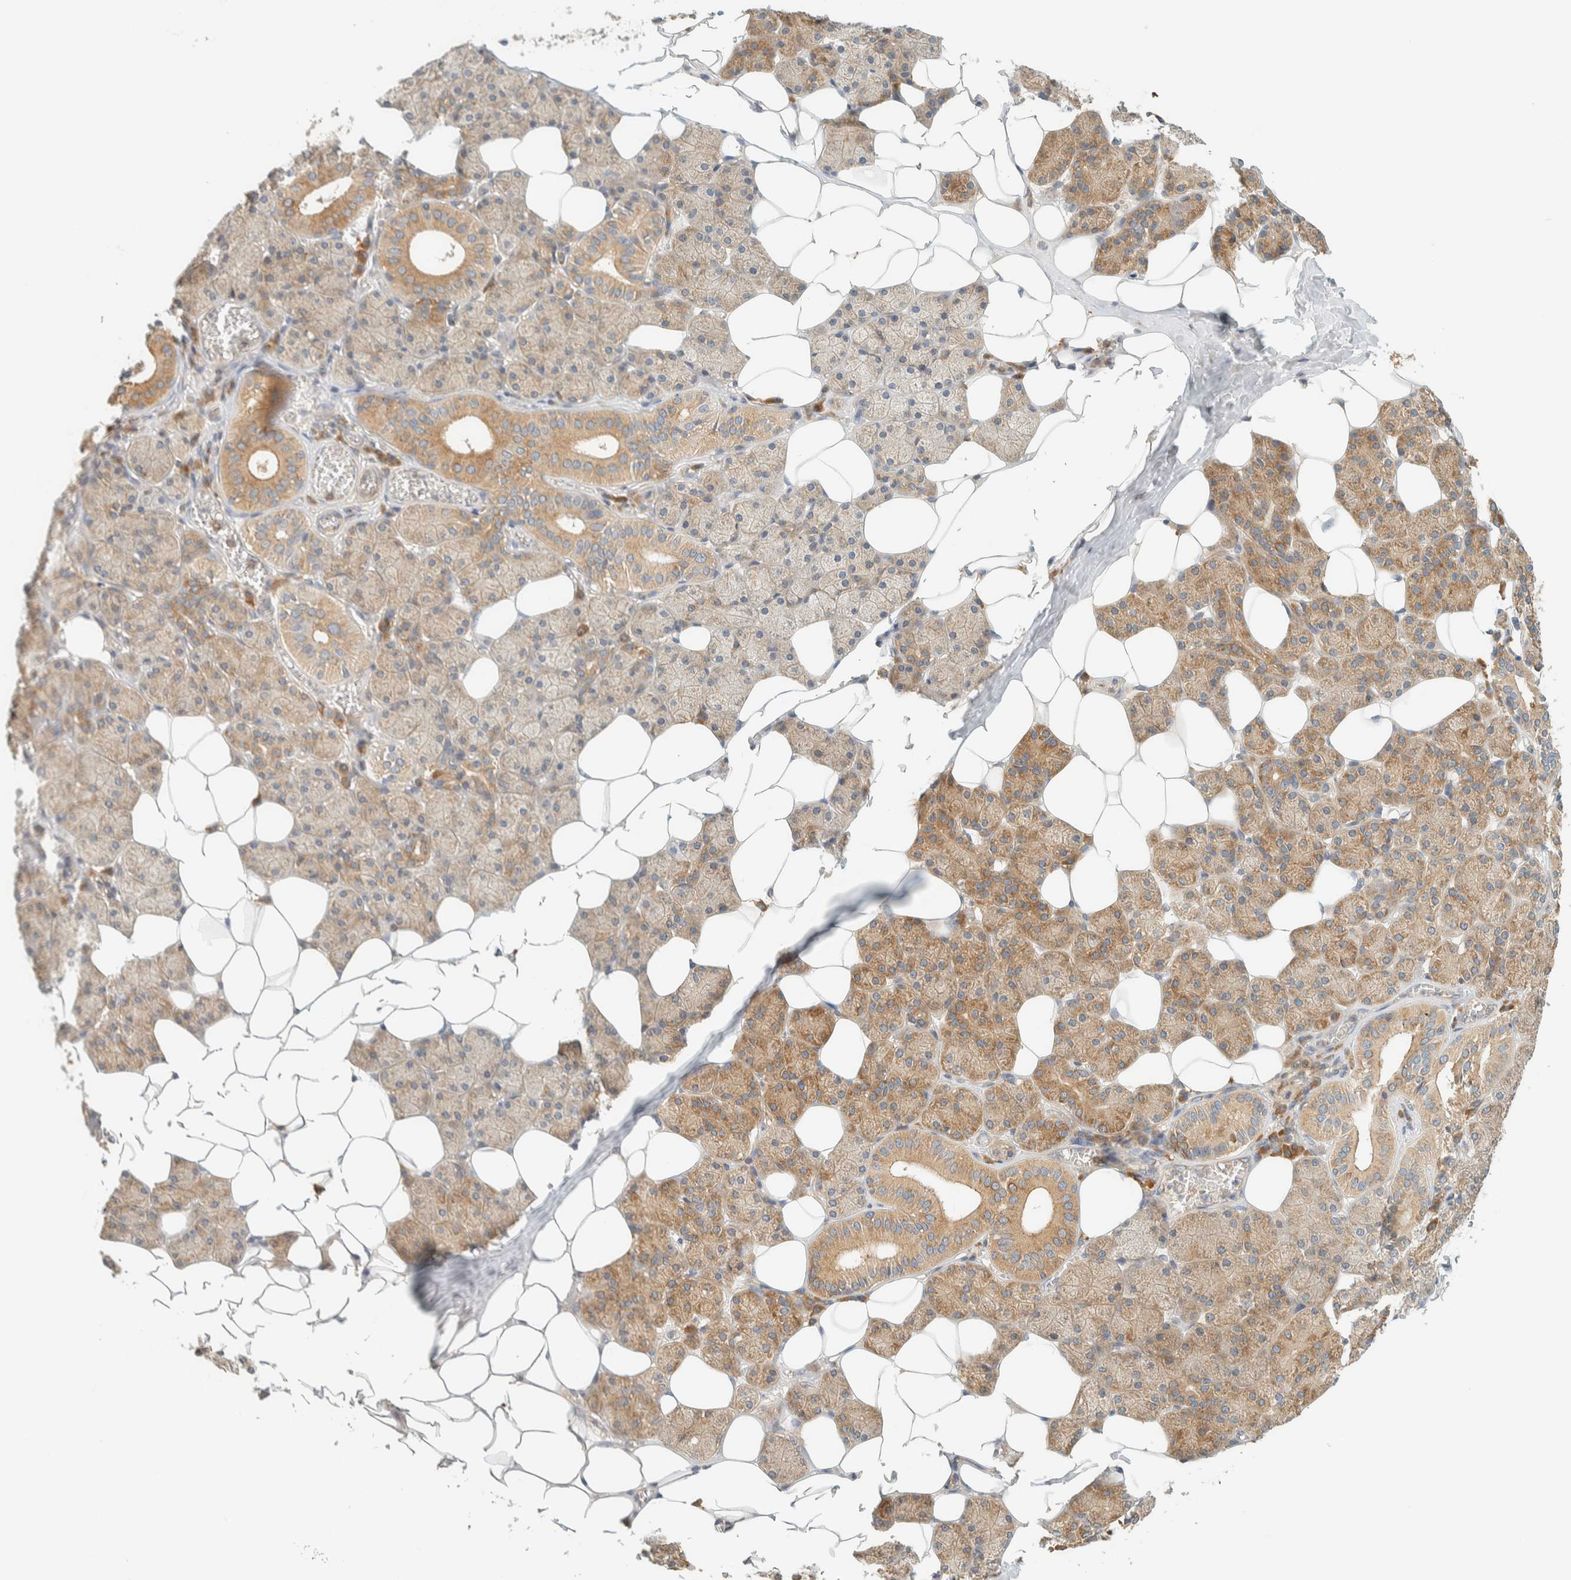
{"staining": {"intensity": "moderate", "quantity": "25%-75%", "location": "cytoplasmic/membranous"}, "tissue": "salivary gland", "cell_type": "Glandular cells", "image_type": "normal", "snomed": [{"axis": "morphology", "description": "Normal tissue, NOS"}, {"axis": "topography", "description": "Salivary gland"}], "caption": "Benign salivary gland exhibits moderate cytoplasmic/membranous staining in about 25%-75% of glandular cells, visualized by immunohistochemistry.", "gene": "ARFGEF1", "patient": {"sex": "female", "age": 33}}